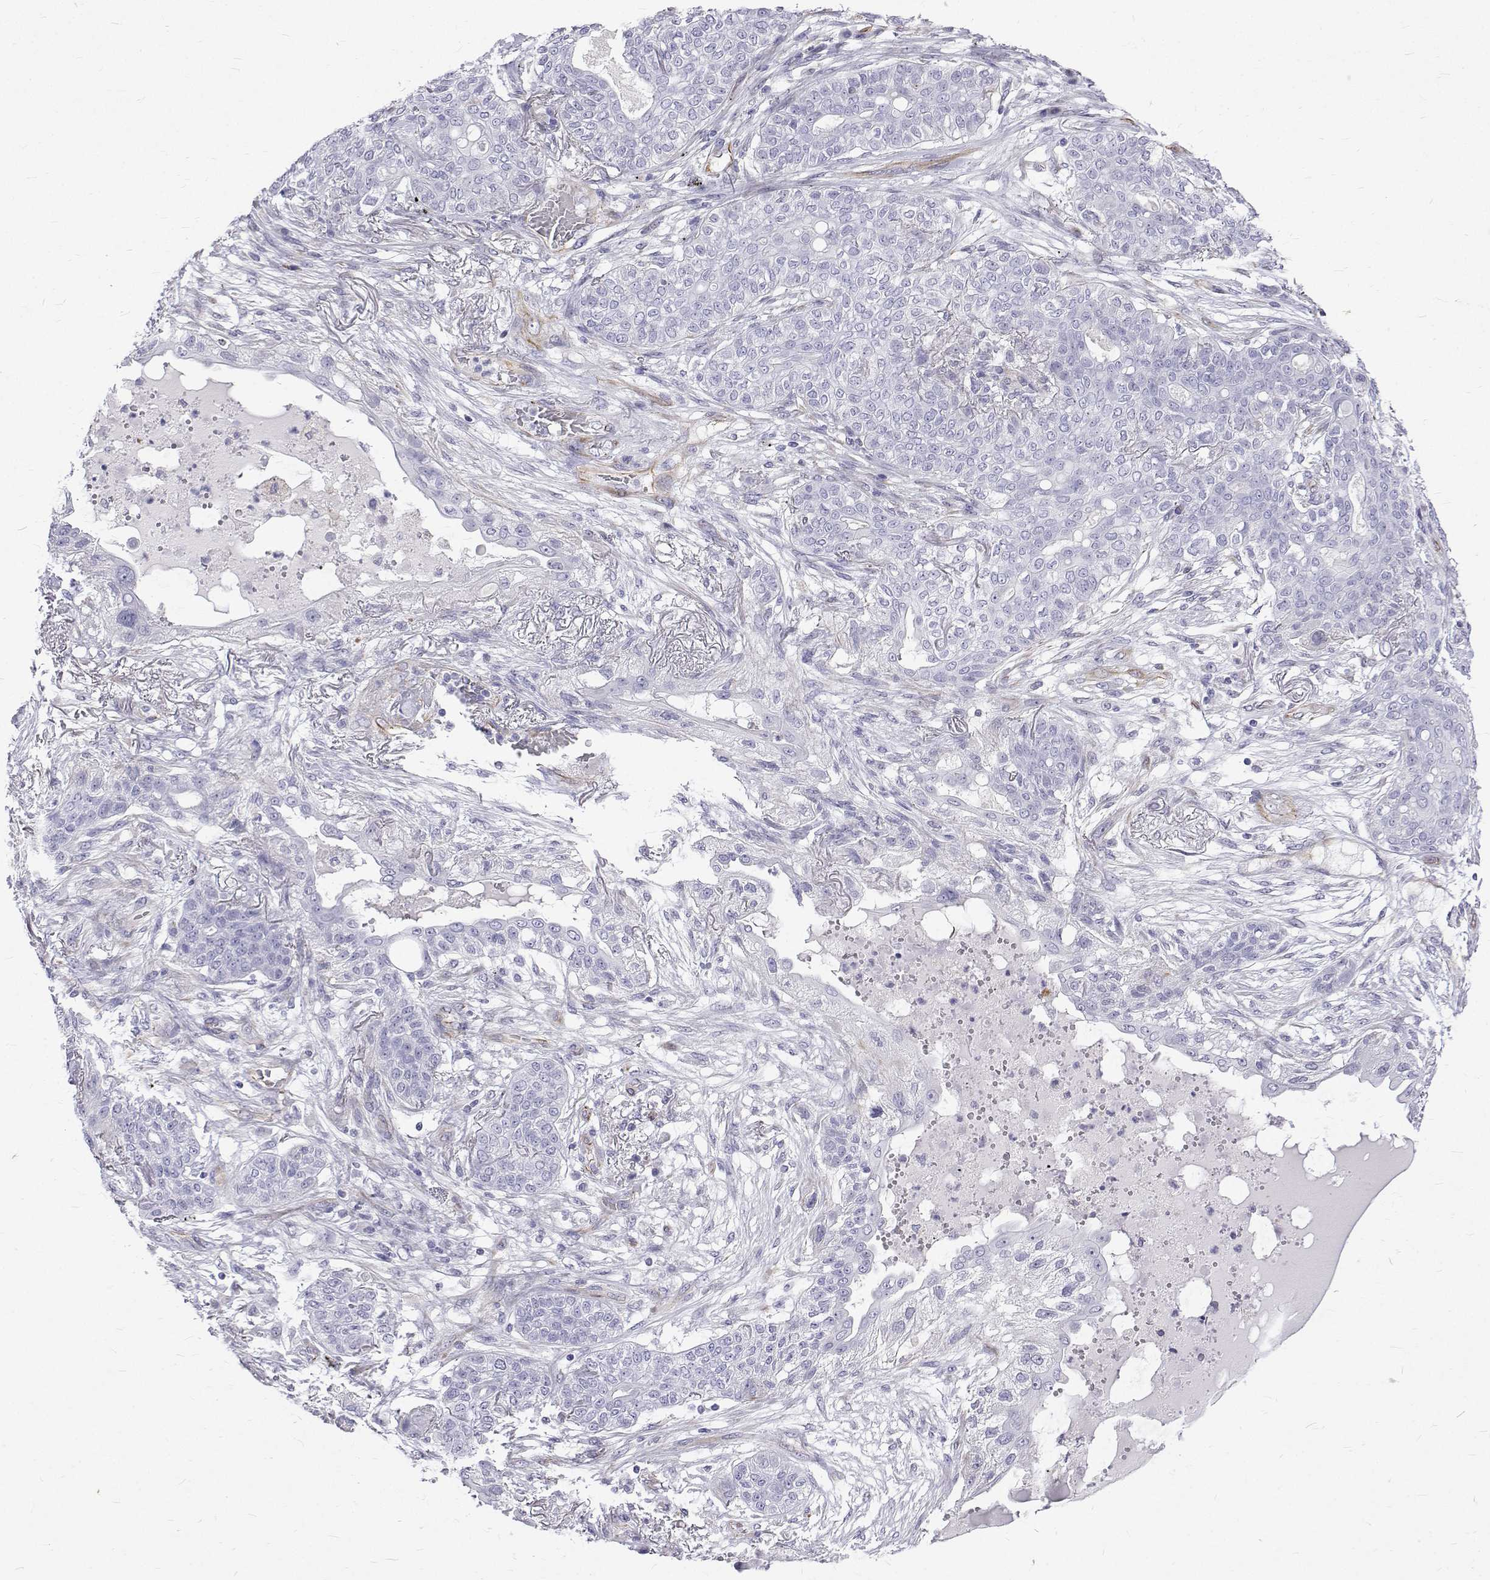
{"staining": {"intensity": "negative", "quantity": "none", "location": "none"}, "tissue": "lung cancer", "cell_type": "Tumor cells", "image_type": "cancer", "snomed": [{"axis": "morphology", "description": "Squamous cell carcinoma, NOS"}, {"axis": "topography", "description": "Lung"}], "caption": "This is a micrograph of immunohistochemistry staining of lung squamous cell carcinoma, which shows no staining in tumor cells.", "gene": "OPRPN", "patient": {"sex": "female", "age": 70}}